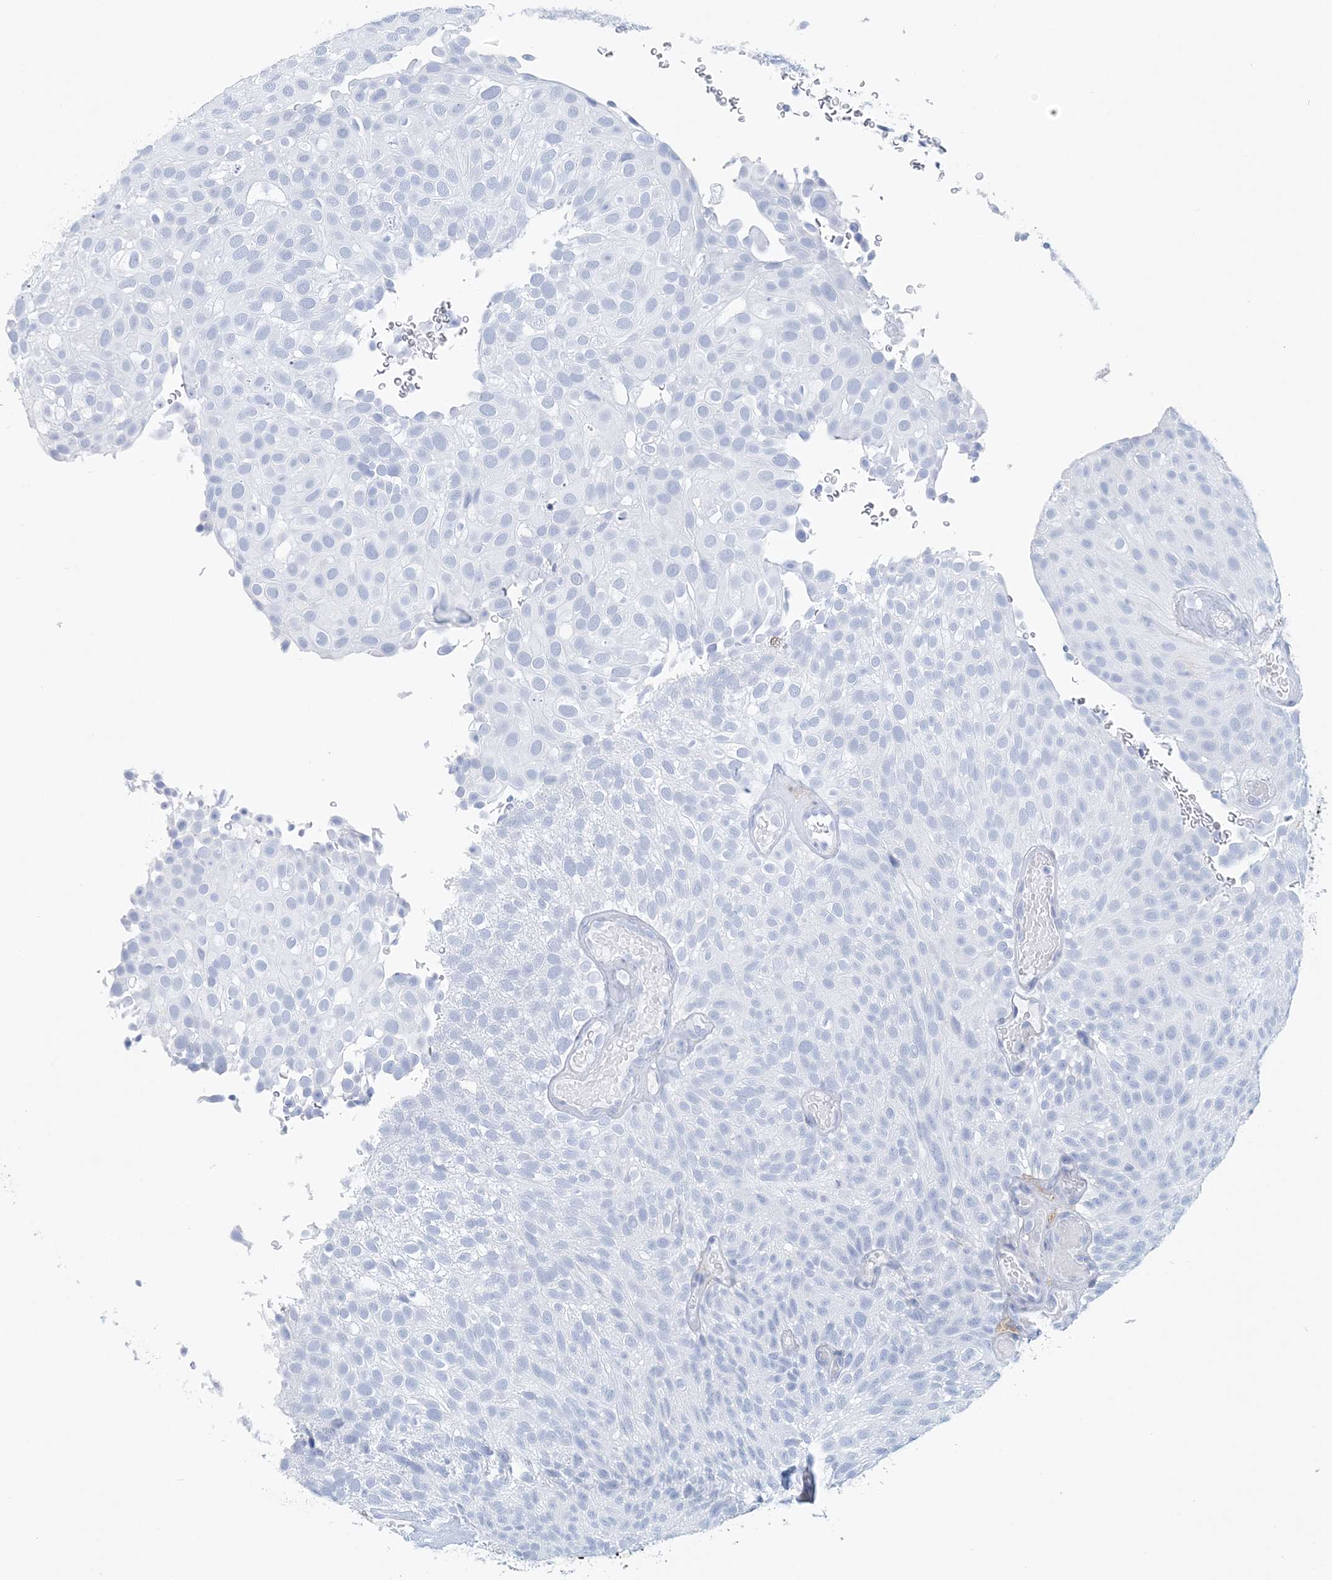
{"staining": {"intensity": "negative", "quantity": "none", "location": "none"}, "tissue": "urothelial cancer", "cell_type": "Tumor cells", "image_type": "cancer", "snomed": [{"axis": "morphology", "description": "Urothelial carcinoma, Low grade"}, {"axis": "topography", "description": "Urinary bladder"}], "caption": "Image shows no protein positivity in tumor cells of low-grade urothelial carcinoma tissue.", "gene": "NKX6-1", "patient": {"sex": "male", "age": 78}}